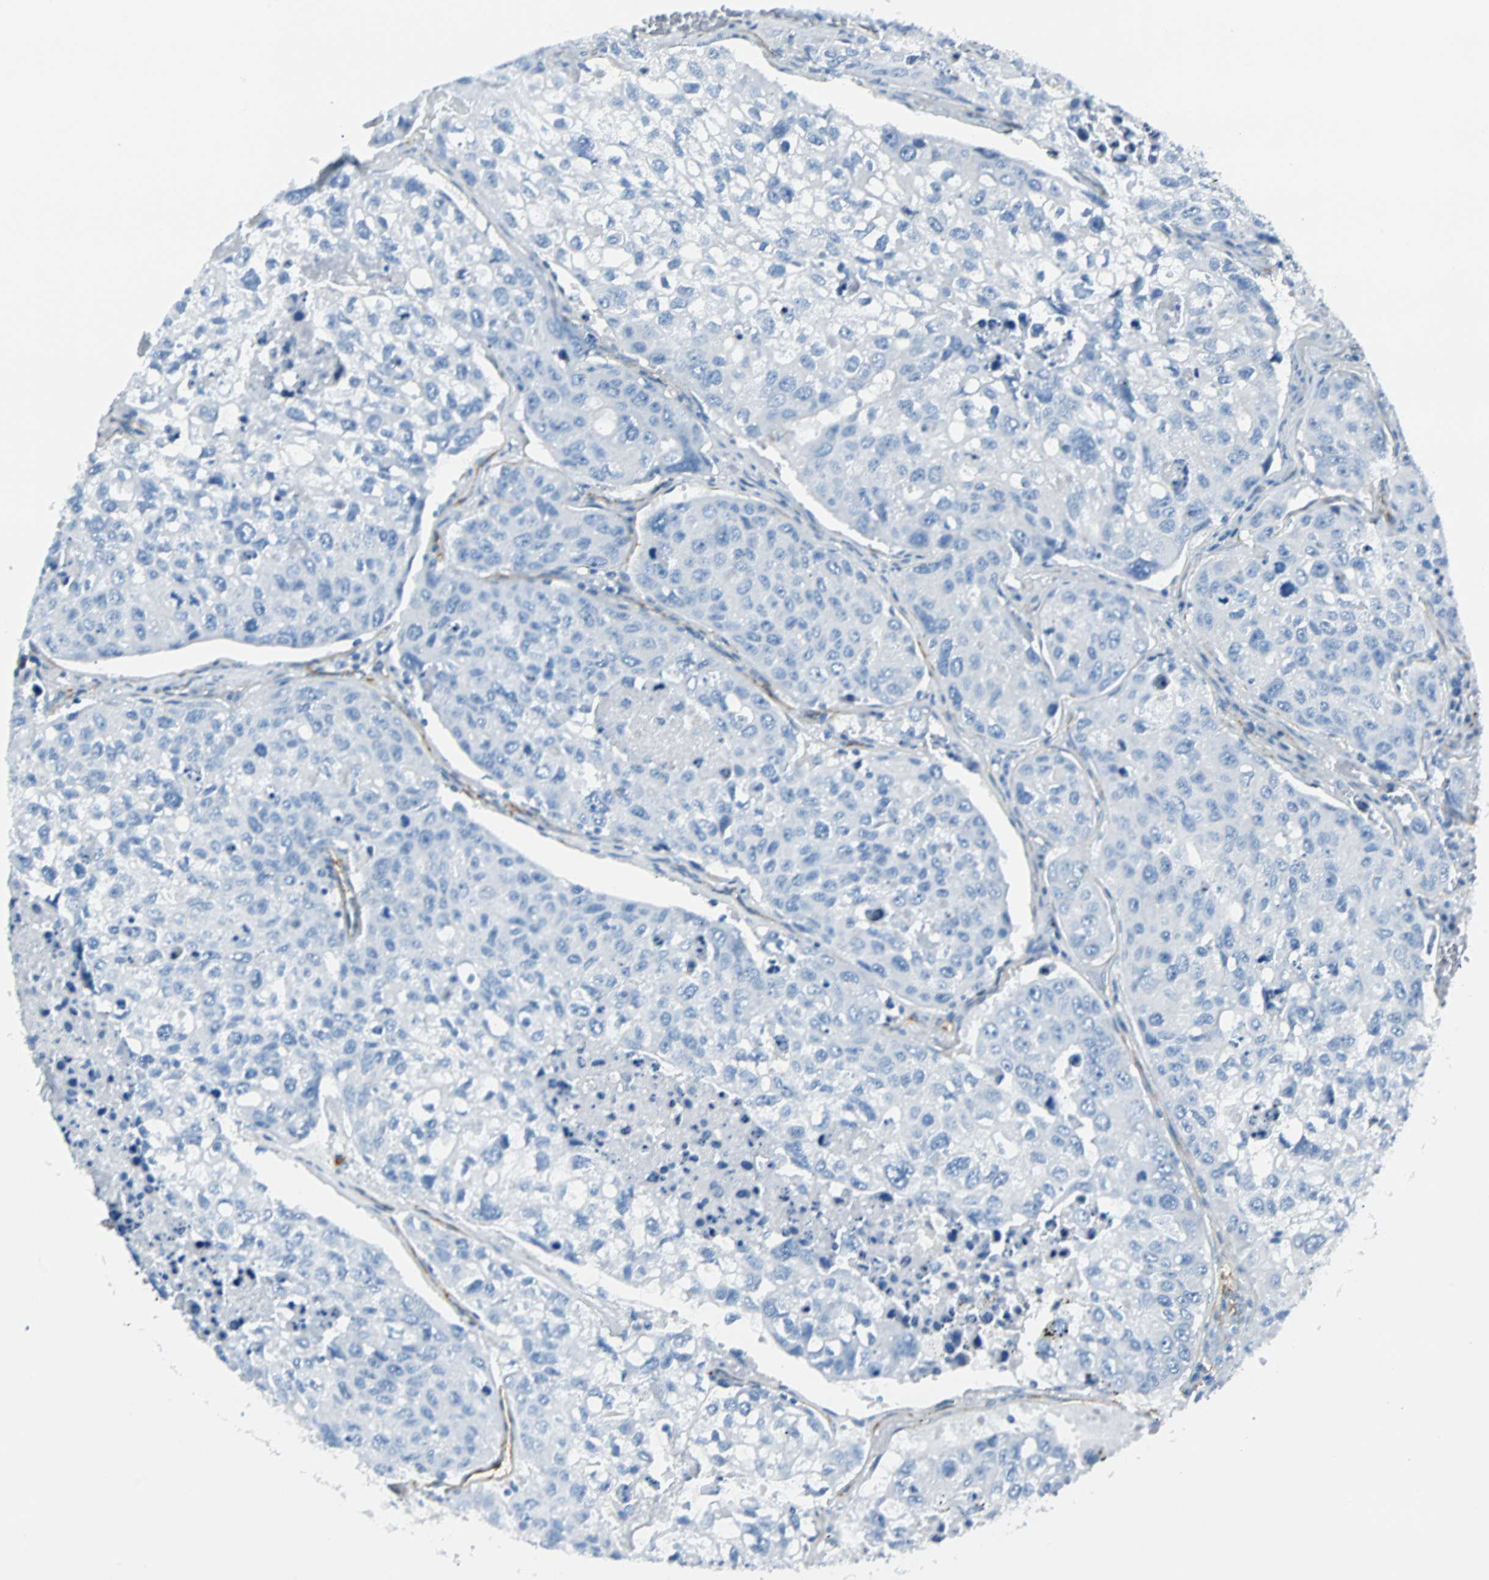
{"staining": {"intensity": "negative", "quantity": "none", "location": "none"}, "tissue": "urothelial cancer", "cell_type": "Tumor cells", "image_type": "cancer", "snomed": [{"axis": "morphology", "description": "Urothelial carcinoma, High grade"}, {"axis": "topography", "description": "Lymph node"}, {"axis": "topography", "description": "Urinary bladder"}], "caption": "The micrograph displays no significant expression in tumor cells of high-grade urothelial carcinoma.", "gene": "VPS9D1", "patient": {"sex": "male", "age": 51}}